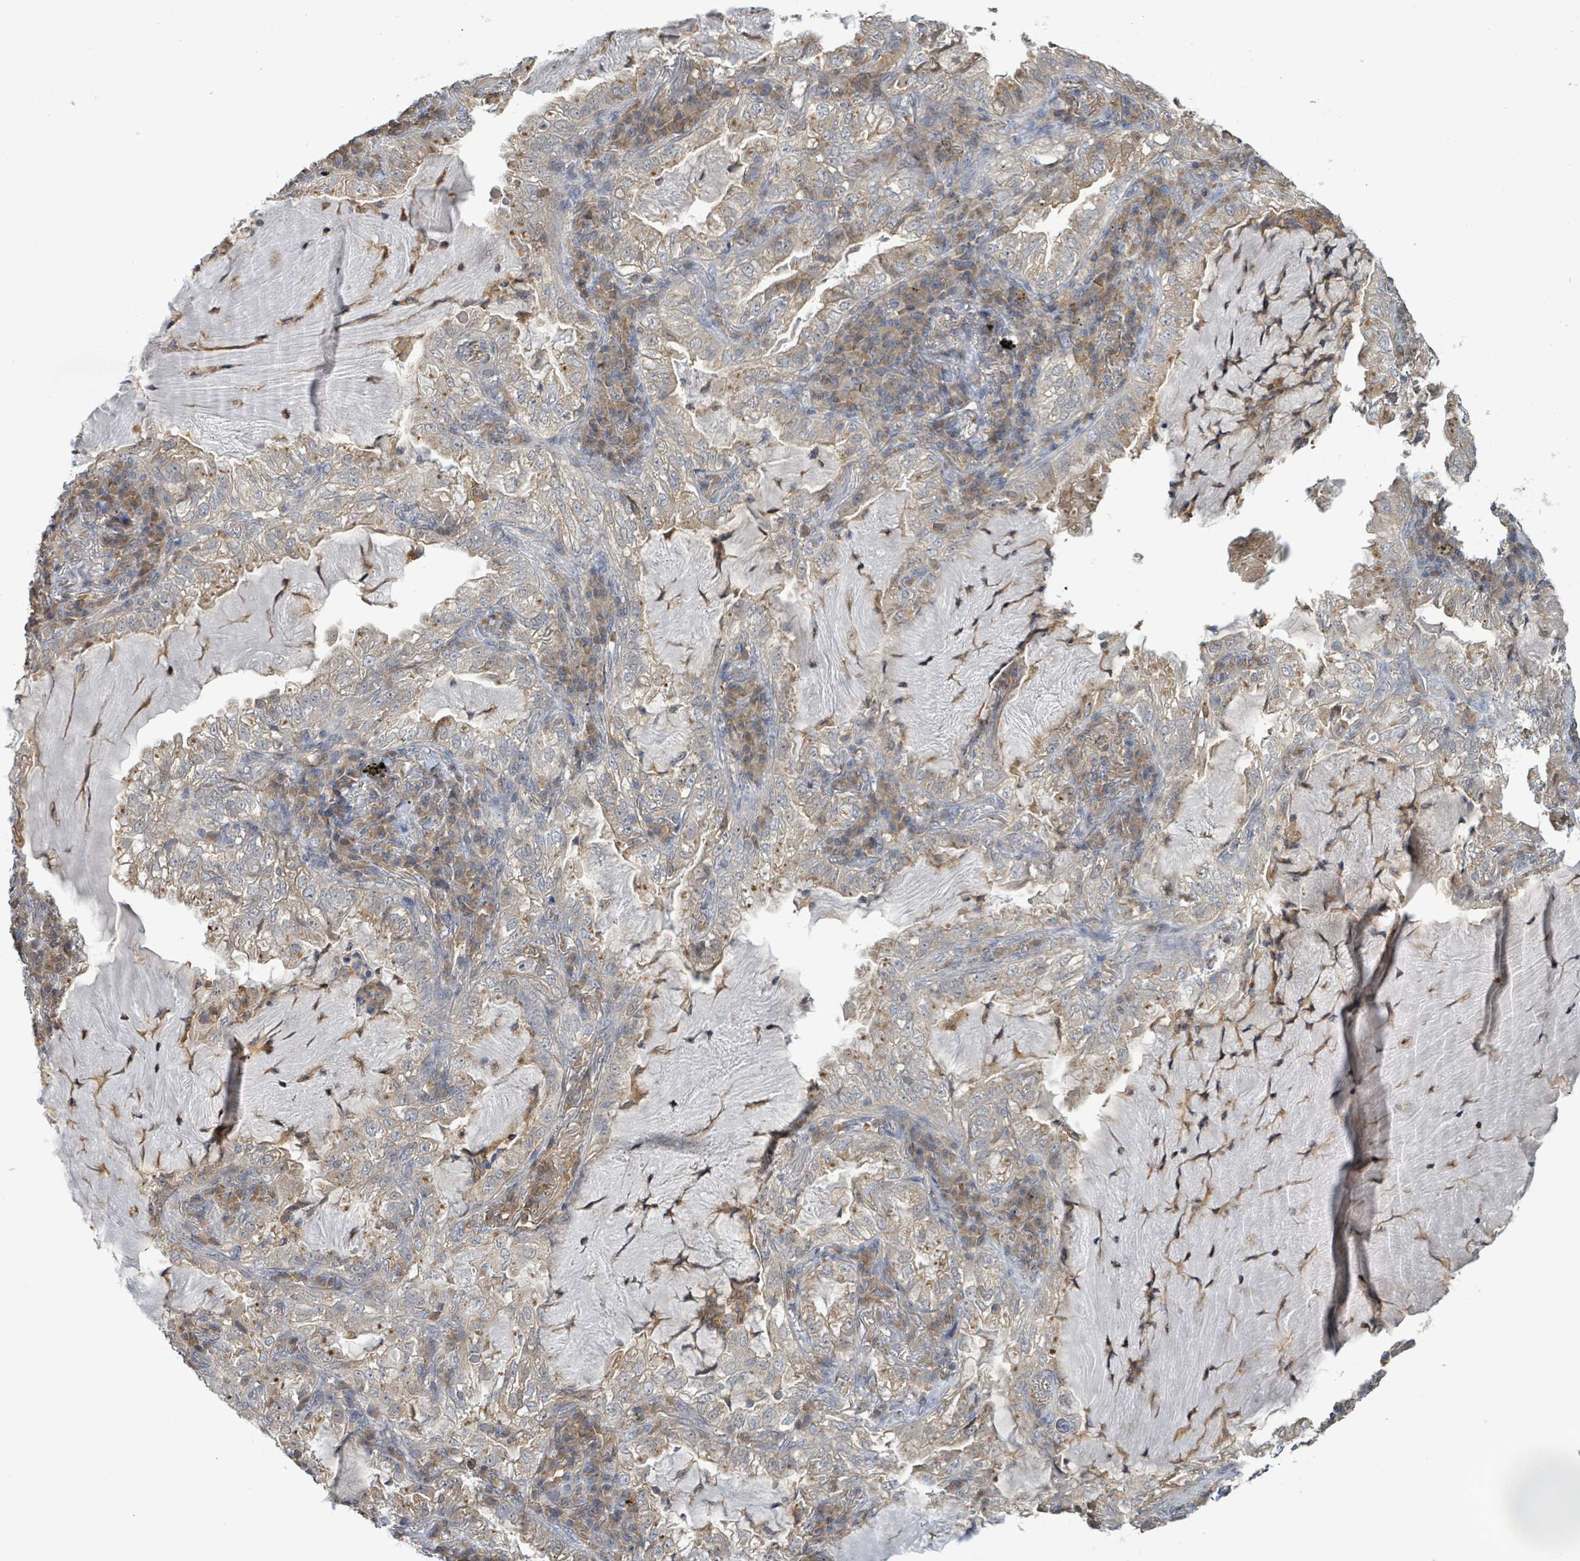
{"staining": {"intensity": "negative", "quantity": "none", "location": "none"}, "tissue": "lung cancer", "cell_type": "Tumor cells", "image_type": "cancer", "snomed": [{"axis": "morphology", "description": "Adenocarcinoma, NOS"}, {"axis": "topography", "description": "Lung"}], "caption": "High power microscopy micrograph of an IHC histopathology image of lung adenocarcinoma, revealing no significant positivity in tumor cells.", "gene": "PGAM1", "patient": {"sex": "female", "age": 73}}